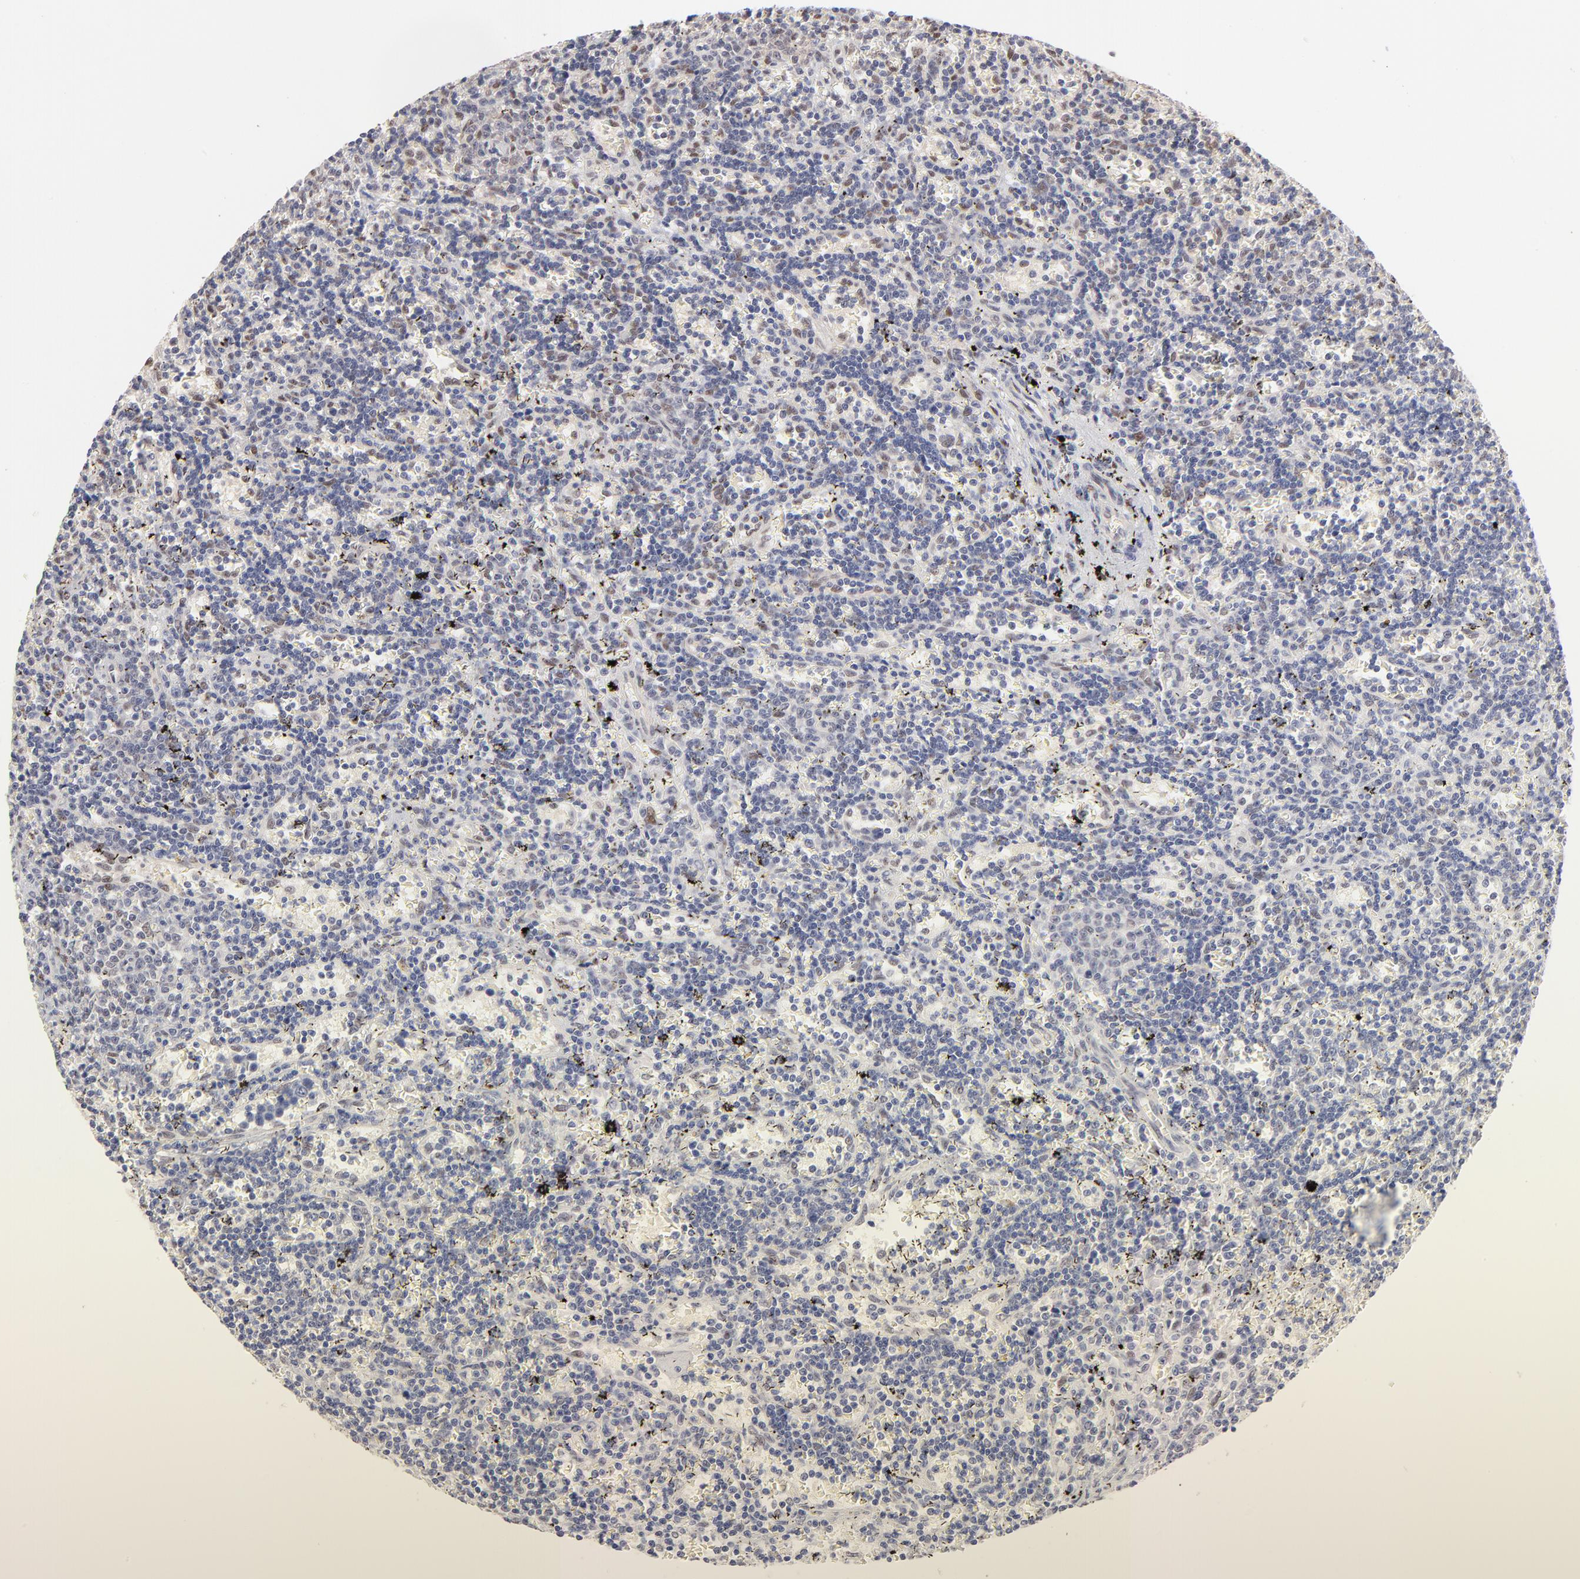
{"staining": {"intensity": "weak", "quantity": "25%-75%", "location": "nuclear"}, "tissue": "lymphoma", "cell_type": "Tumor cells", "image_type": "cancer", "snomed": [{"axis": "morphology", "description": "Malignant lymphoma, non-Hodgkin's type, Low grade"}, {"axis": "topography", "description": "Spleen"}], "caption": "Protein expression by immunohistochemistry reveals weak nuclear staining in approximately 25%-75% of tumor cells in lymphoma. The staining is performed using DAB (3,3'-diaminobenzidine) brown chromogen to label protein expression. The nuclei are counter-stained blue using hematoxylin.", "gene": "STAT3", "patient": {"sex": "male", "age": 60}}